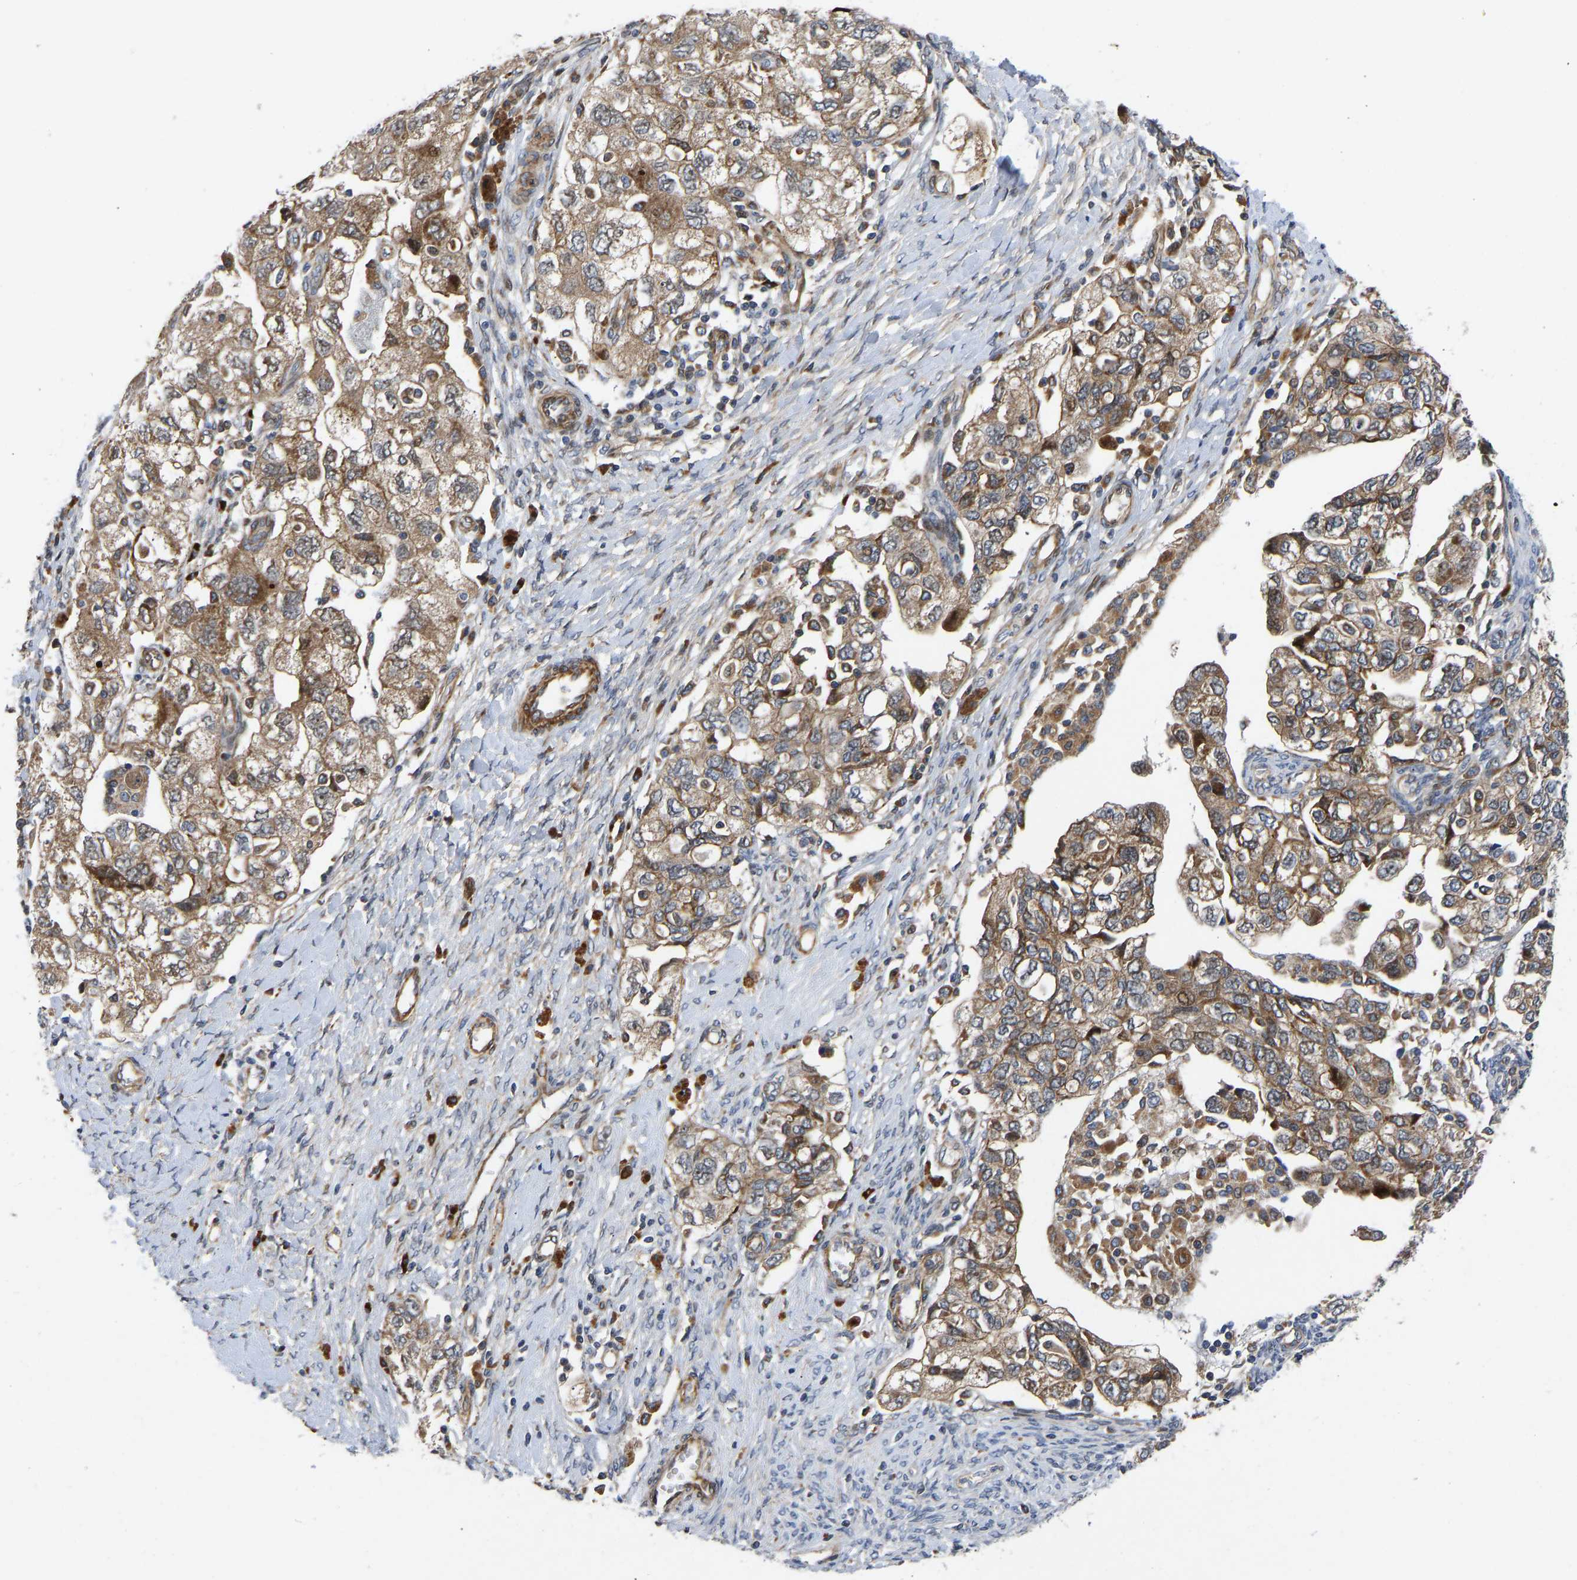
{"staining": {"intensity": "moderate", "quantity": ">75%", "location": "cytoplasmic/membranous"}, "tissue": "ovarian cancer", "cell_type": "Tumor cells", "image_type": "cancer", "snomed": [{"axis": "morphology", "description": "Carcinoma, NOS"}, {"axis": "morphology", "description": "Cystadenocarcinoma, serous, NOS"}, {"axis": "topography", "description": "Ovary"}], "caption": "The immunohistochemical stain shows moderate cytoplasmic/membranous staining in tumor cells of serous cystadenocarcinoma (ovarian) tissue.", "gene": "TMEM38B", "patient": {"sex": "female", "age": 69}}